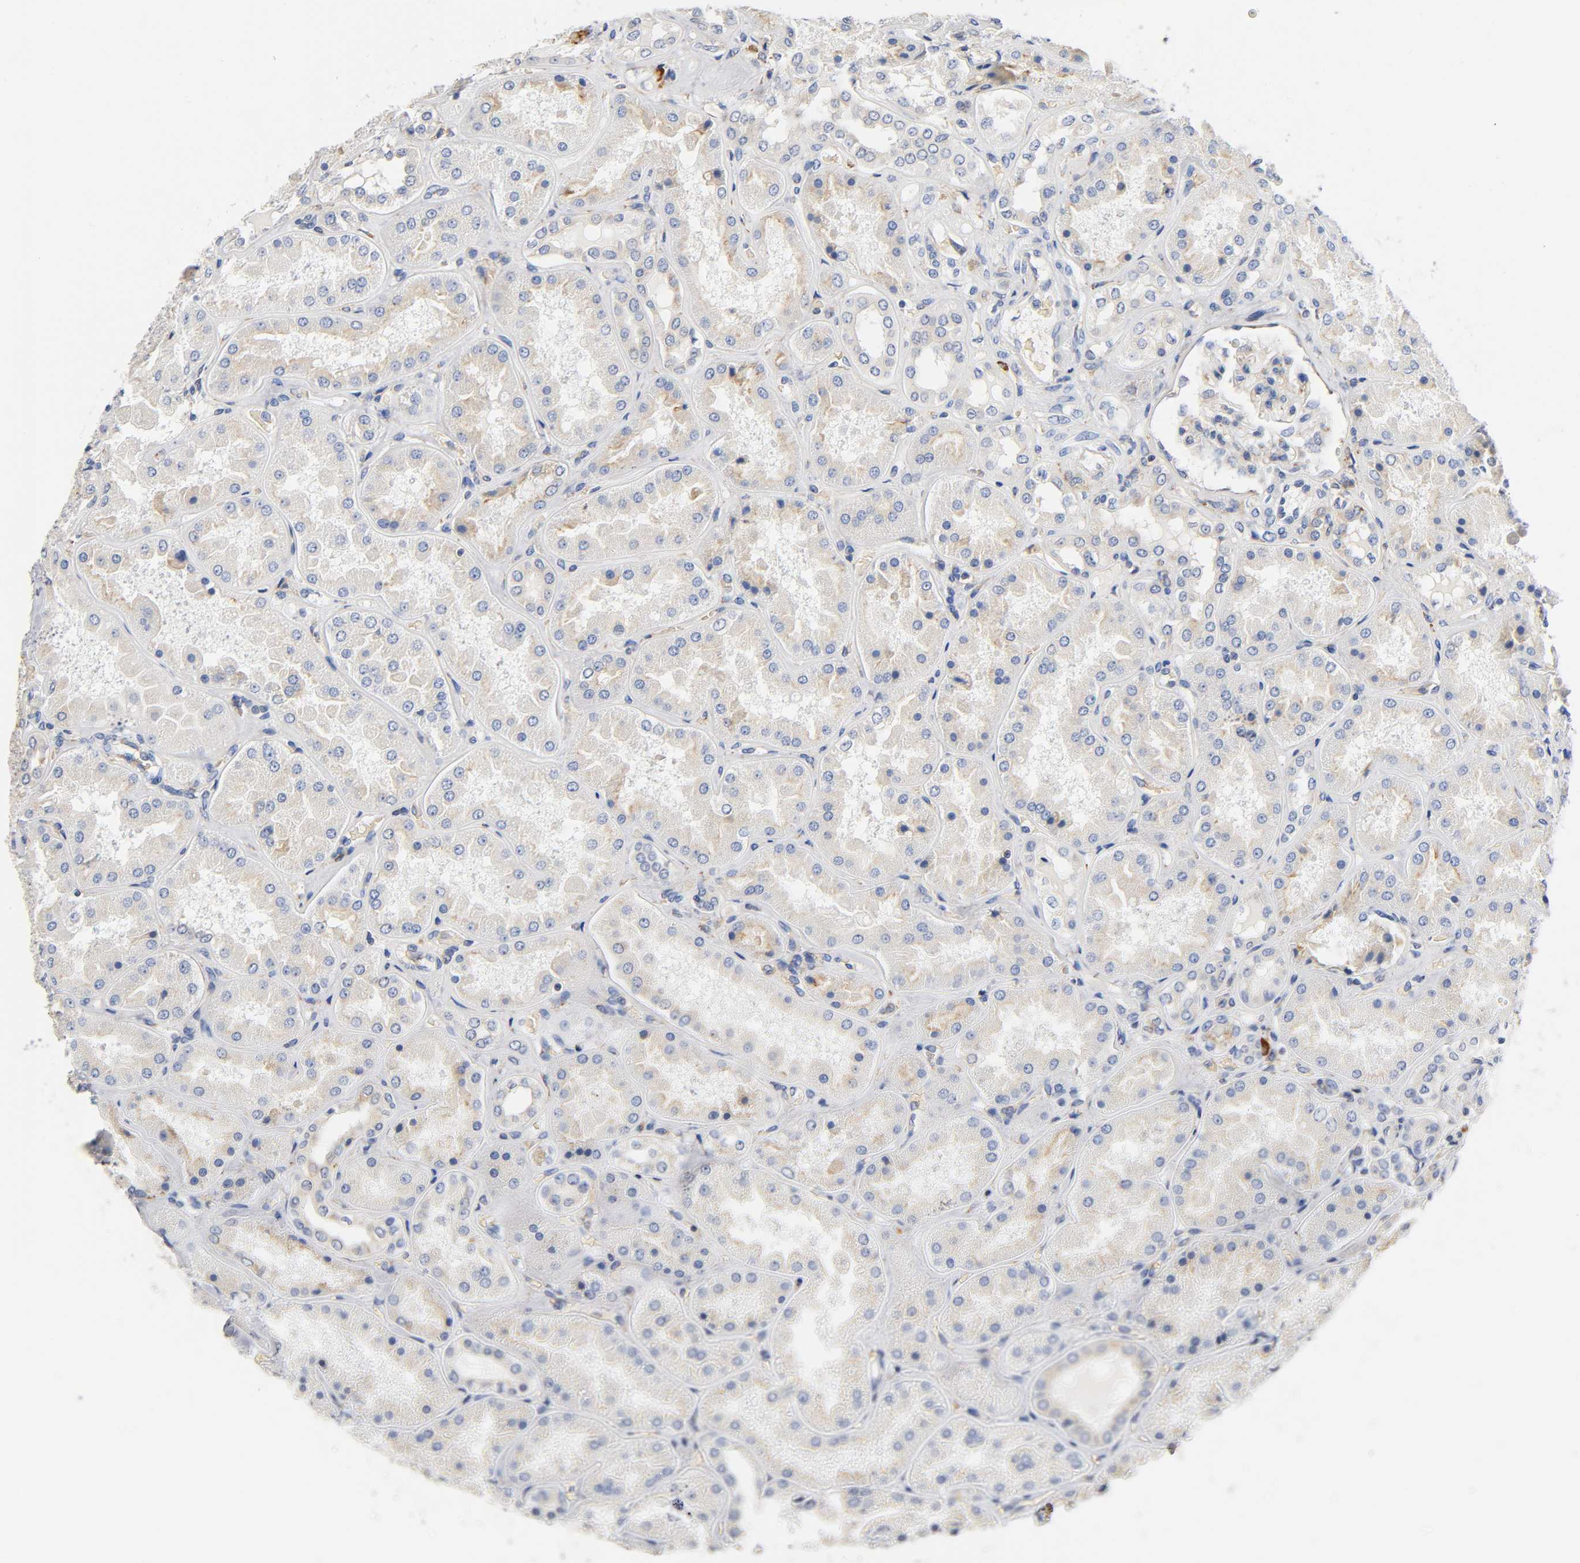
{"staining": {"intensity": "weak", "quantity": "25%-75%", "location": "cytoplasmic/membranous"}, "tissue": "kidney", "cell_type": "Cells in glomeruli", "image_type": "normal", "snomed": [{"axis": "morphology", "description": "Normal tissue, NOS"}, {"axis": "topography", "description": "Kidney"}], "caption": "Human kidney stained with a protein marker demonstrates weak staining in cells in glomeruli.", "gene": "UCKL1", "patient": {"sex": "female", "age": 56}}